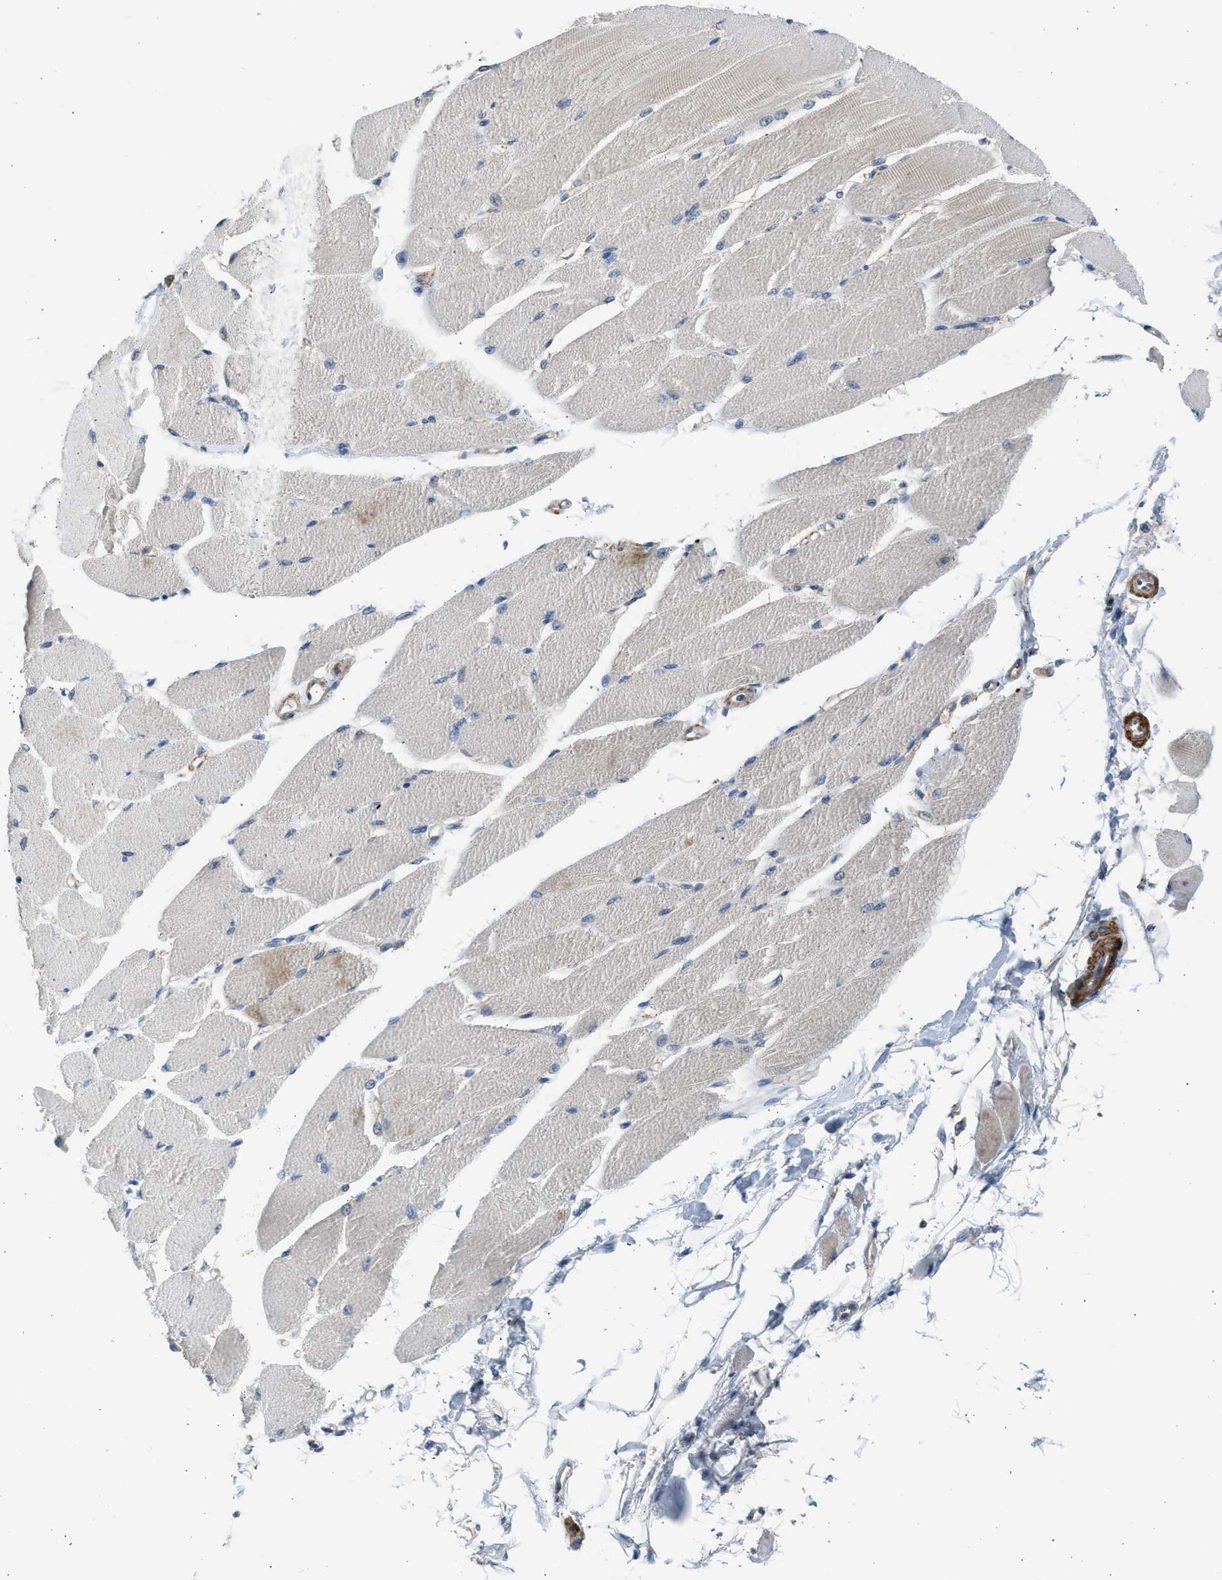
{"staining": {"intensity": "weak", "quantity": "<25%", "location": "cytoplasmic/membranous"}, "tissue": "skeletal muscle", "cell_type": "Myocytes", "image_type": "normal", "snomed": [{"axis": "morphology", "description": "Normal tissue, NOS"}, {"axis": "topography", "description": "Skeletal muscle"}, {"axis": "topography", "description": "Peripheral nerve tissue"}], "caption": "Immunohistochemistry image of unremarkable human skeletal muscle stained for a protein (brown), which shows no expression in myocytes.", "gene": "PCNX3", "patient": {"sex": "female", "age": 84}}